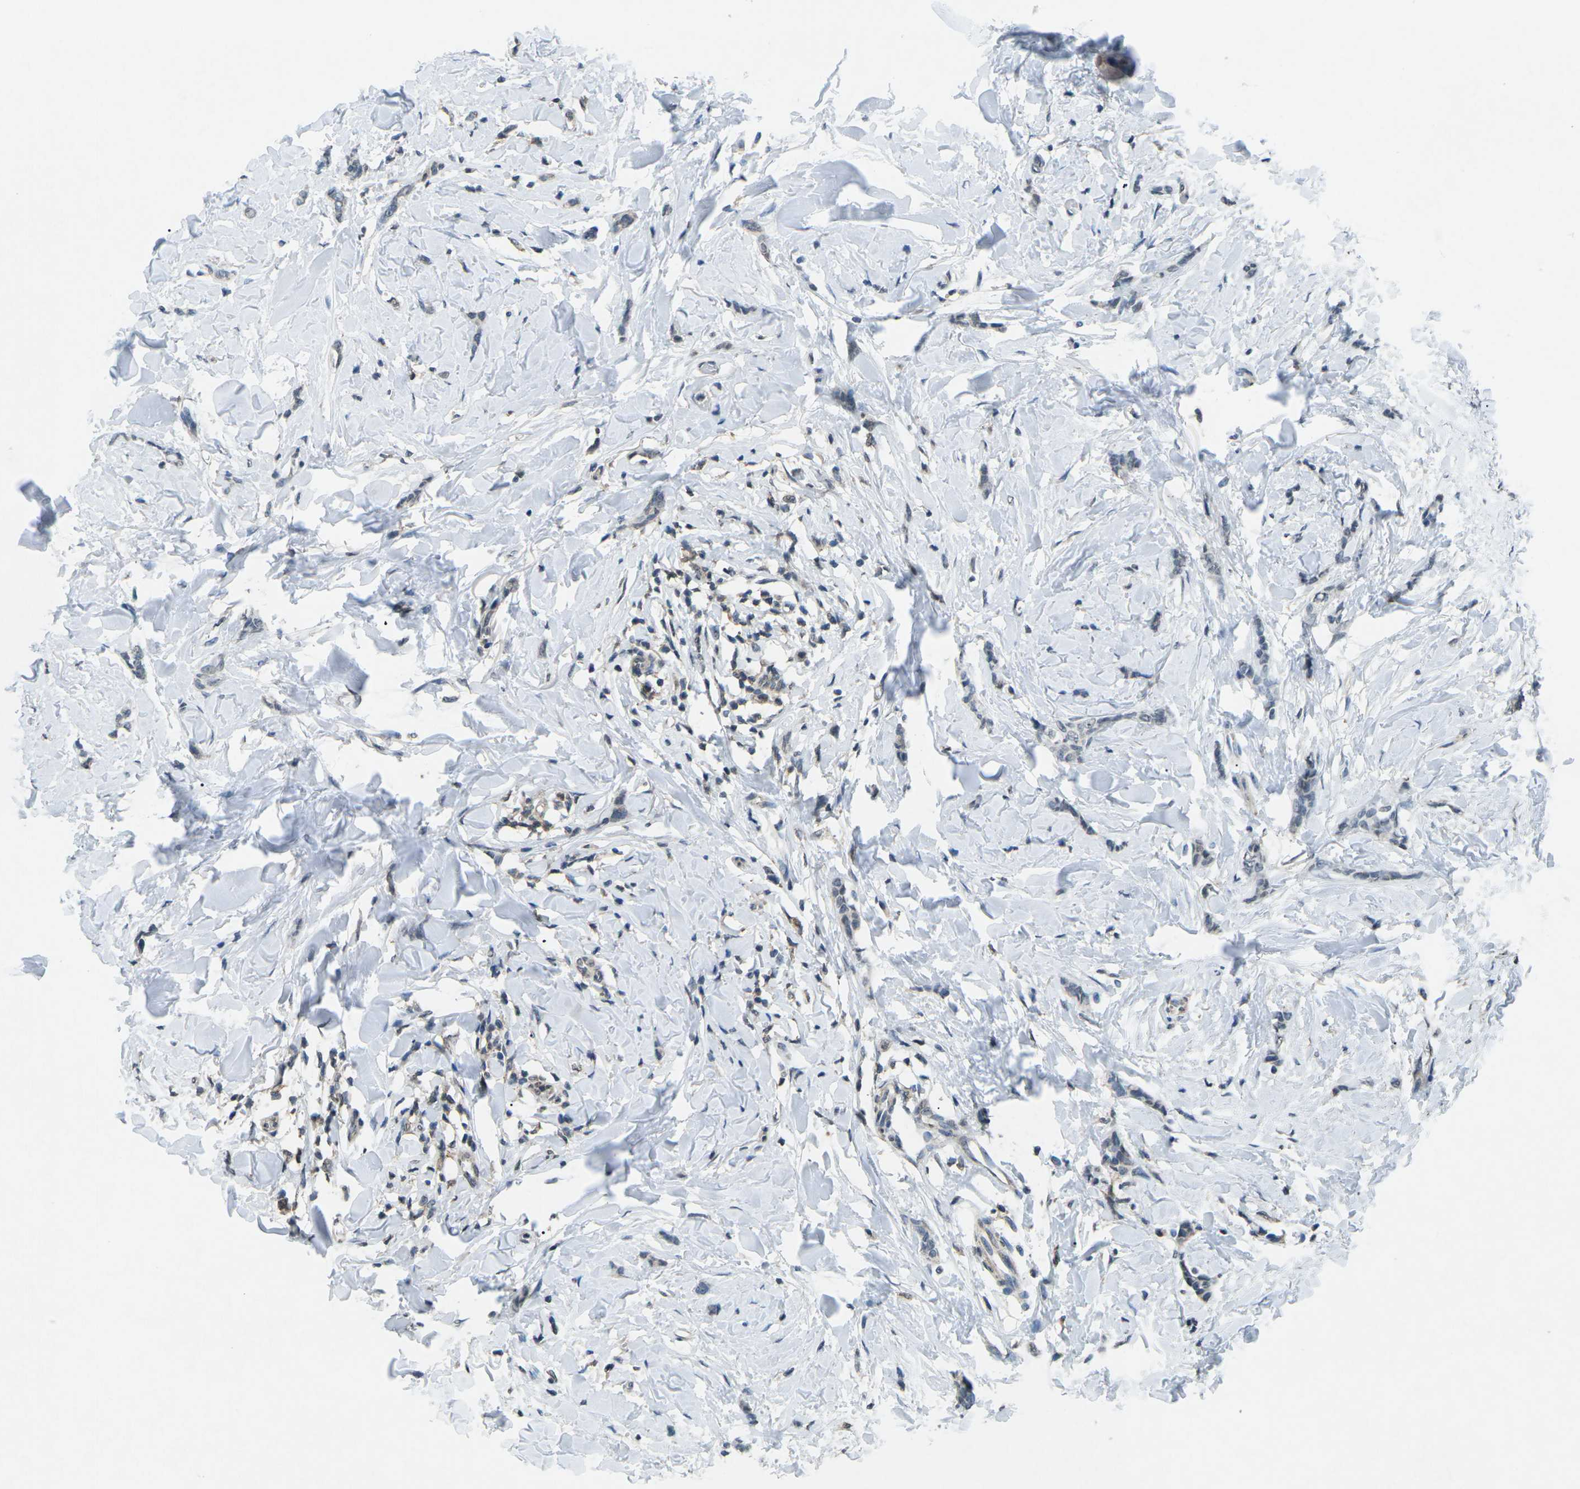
{"staining": {"intensity": "negative", "quantity": "none", "location": "none"}, "tissue": "breast cancer", "cell_type": "Tumor cells", "image_type": "cancer", "snomed": [{"axis": "morphology", "description": "Lobular carcinoma"}, {"axis": "topography", "description": "Skin"}, {"axis": "topography", "description": "Breast"}], "caption": "High power microscopy micrograph of an immunohistochemistry (IHC) micrograph of breast lobular carcinoma, revealing no significant expression in tumor cells.", "gene": "TFR2", "patient": {"sex": "female", "age": 46}}